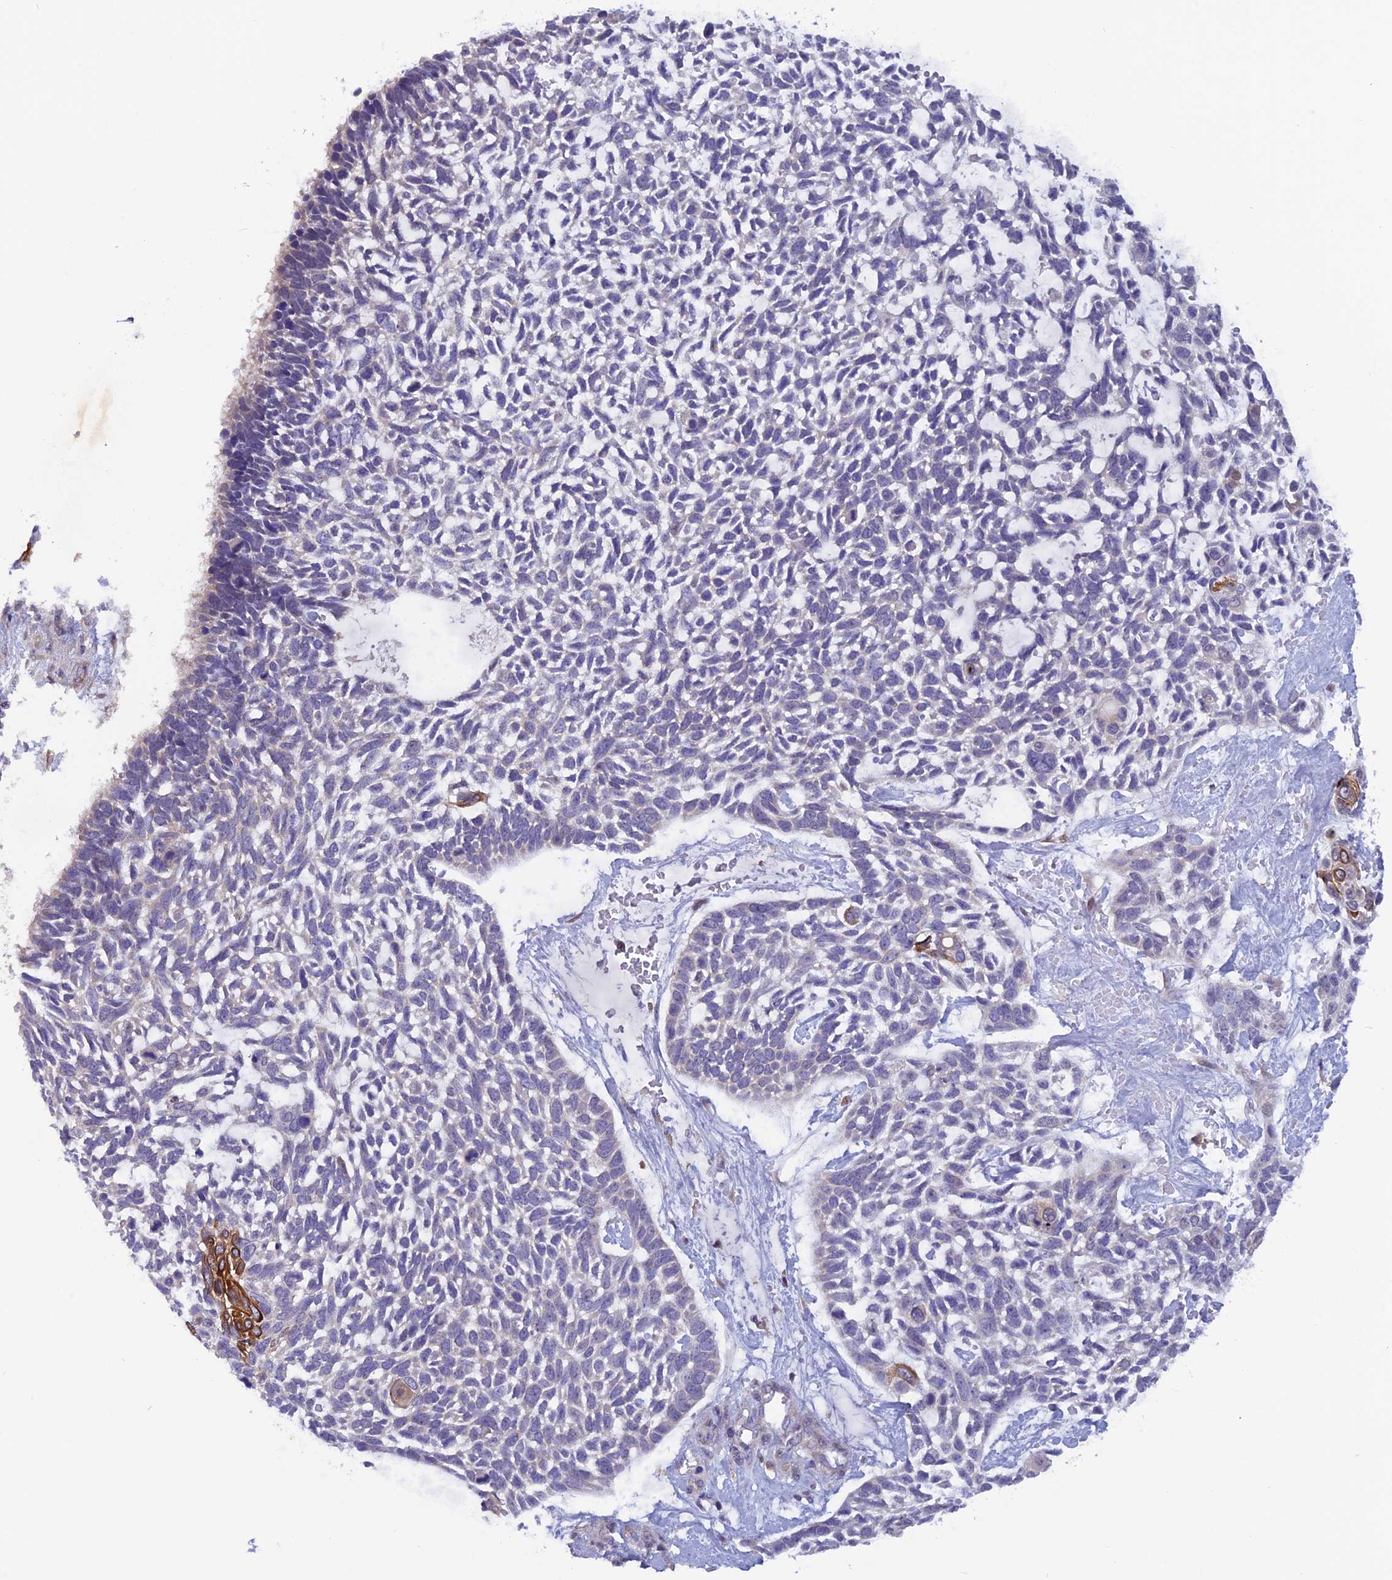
{"staining": {"intensity": "strong", "quantity": "<25%", "location": "cytoplasmic/membranous"}, "tissue": "skin cancer", "cell_type": "Tumor cells", "image_type": "cancer", "snomed": [{"axis": "morphology", "description": "Basal cell carcinoma"}, {"axis": "topography", "description": "Skin"}], "caption": "The micrograph displays a brown stain indicating the presence of a protein in the cytoplasmic/membranous of tumor cells in skin cancer.", "gene": "MAST2", "patient": {"sex": "male", "age": 88}}